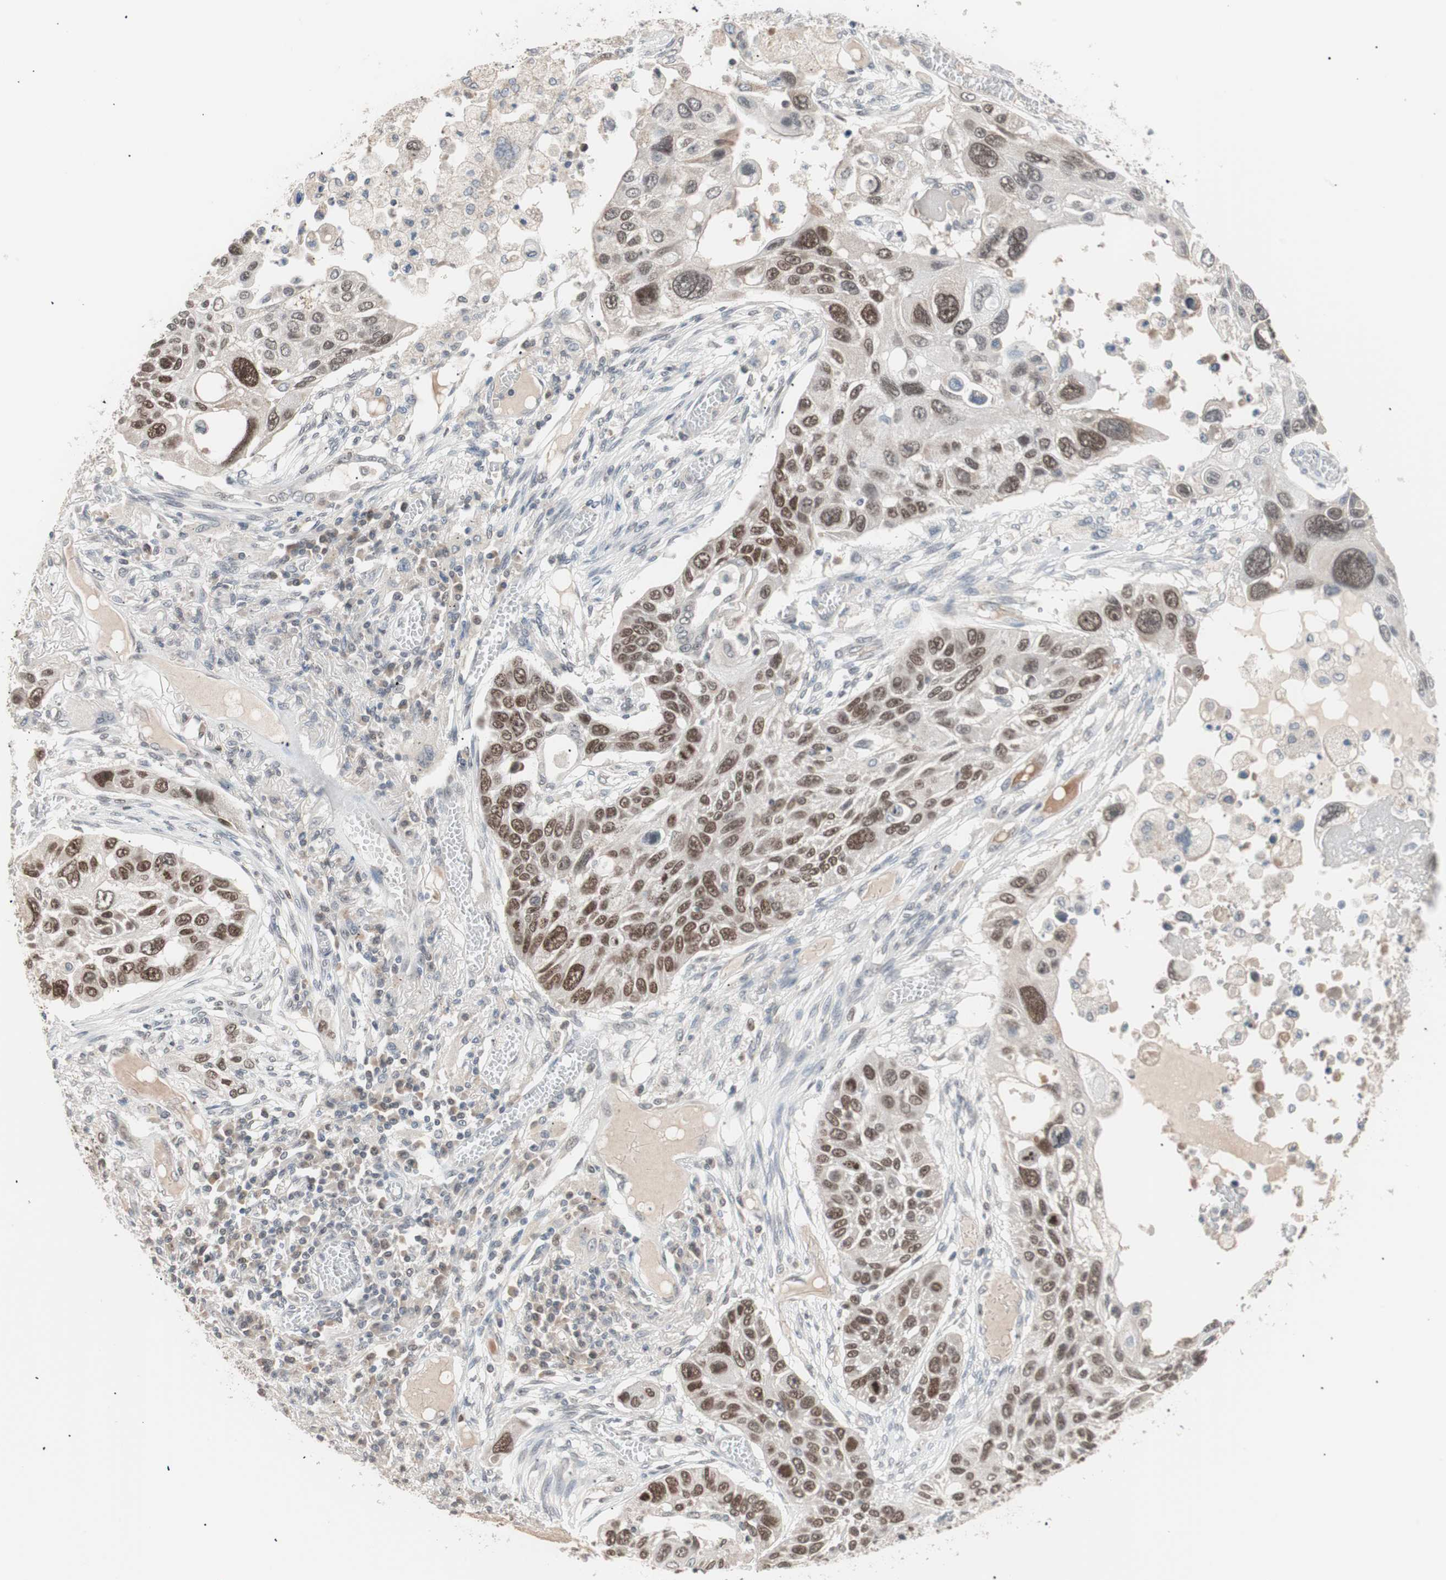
{"staining": {"intensity": "moderate", "quantity": ">75%", "location": "nuclear"}, "tissue": "lung cancer", "cell_type": "Tumor cells", "image_type": "cancer", "snomed": [{"axis": "morphology", "description": "Squamous cell carcinoma, NOS"}, {"axis": "topography", "description": "Lung"}], "caption": "IHC histopathology image of neoplastic tissue: human lung cancer stained using immunohistochemistry displays medium levels of moderate protein expression localized specifically in the nuclear of tumor cells, appearing as a nuclear brown color.", "gene": "LIG3", "patient": {"sex": "male", "age": 71}}